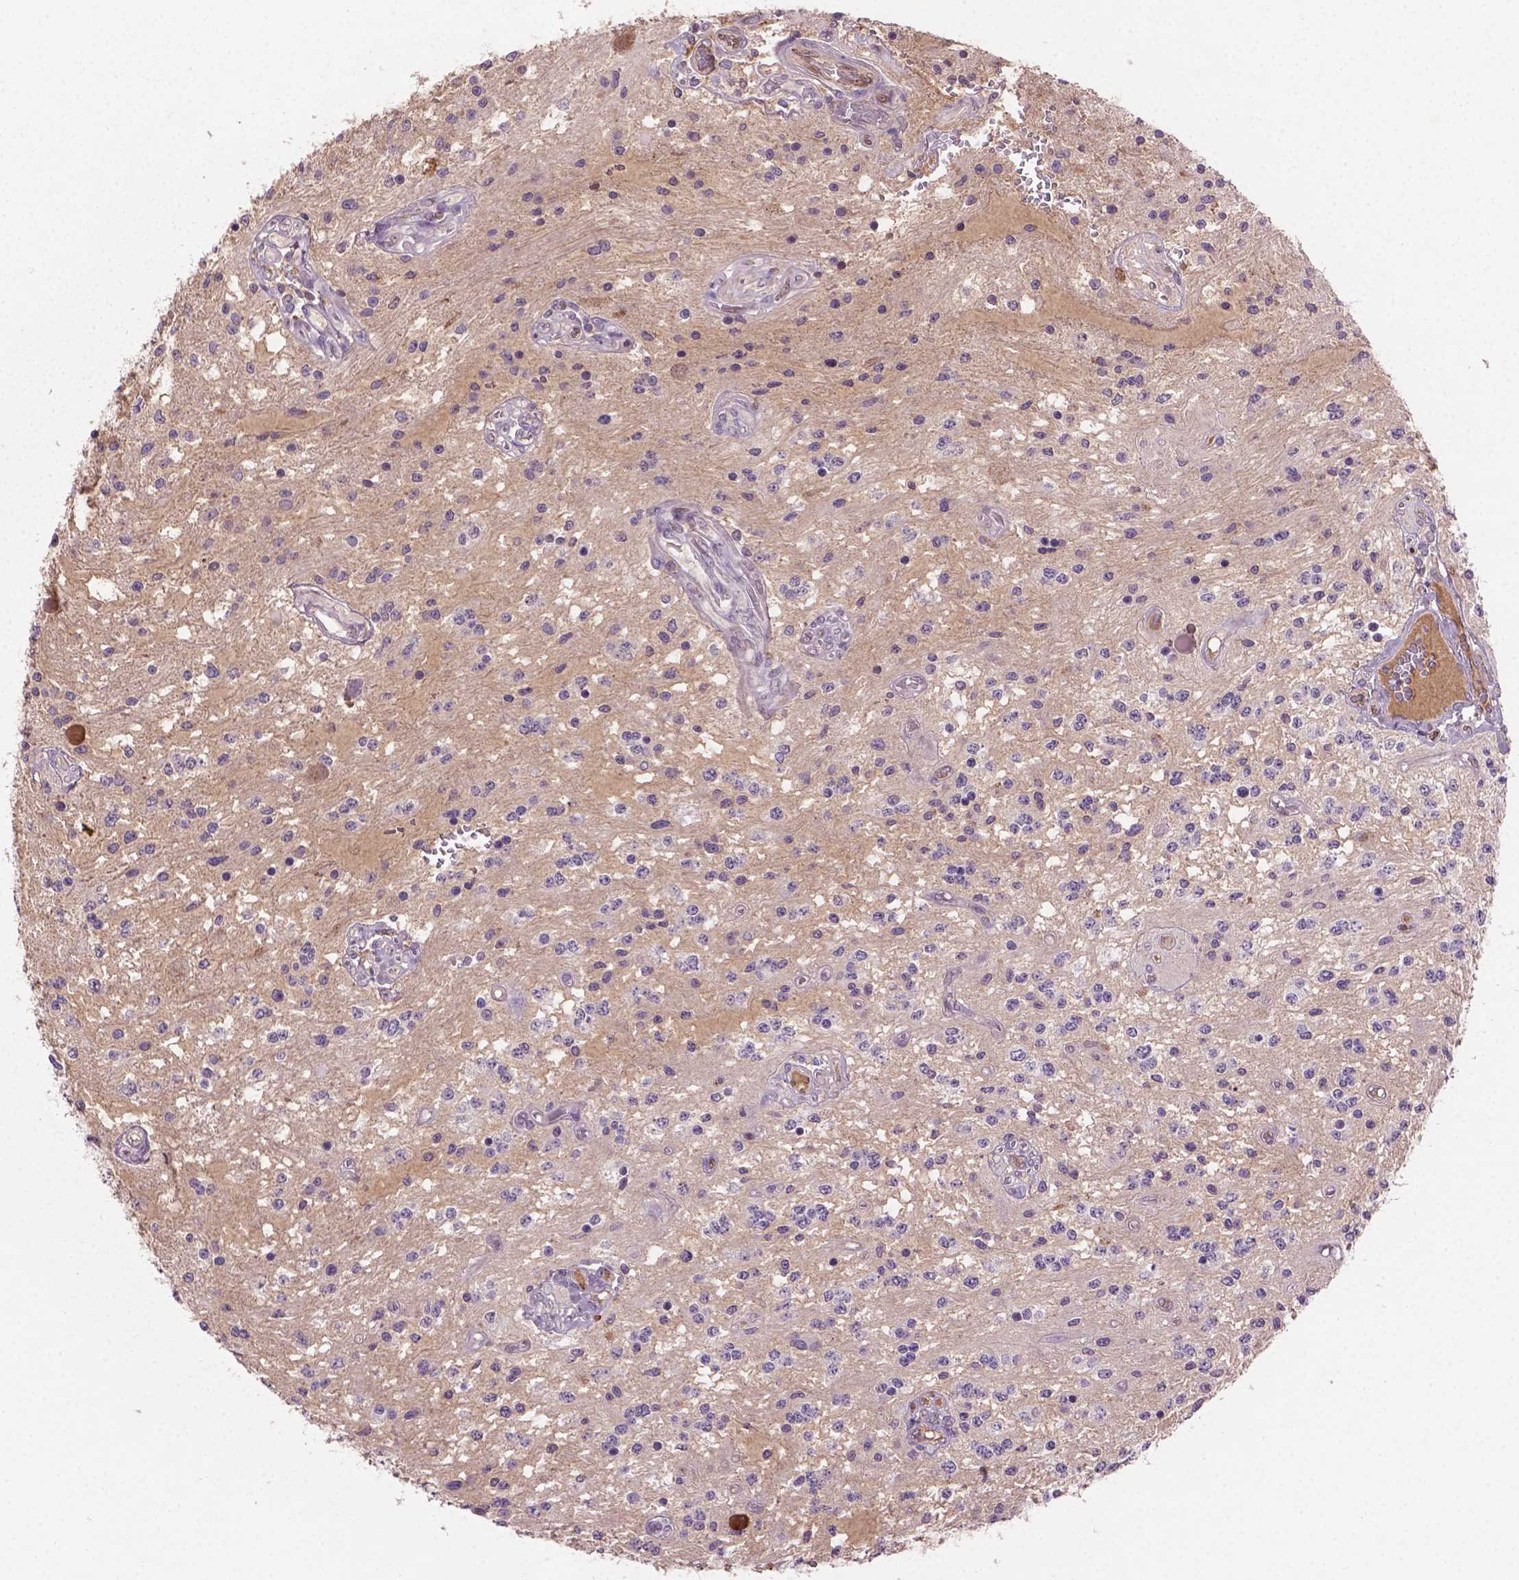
{"staining": {"intensity": "negative", "quantity": "none", "location": "none"}, "tissue": "glioma", "cell_type": "Tumor cells", "image_type": "cancer", "snomed": [{"axis": "morphology", "description": "Glioma, malignant, Low grade"}, {"axis": "topography", "description": "Cerebellum"}], "caption": "Immunohistochemistry image of neoplastic tissue: human malignant low-grade glioma stained with DAB displays no significant protein staining in tumor cells.", "gene": "SOX17", "patient": {"sex": "female", "age": 14}}